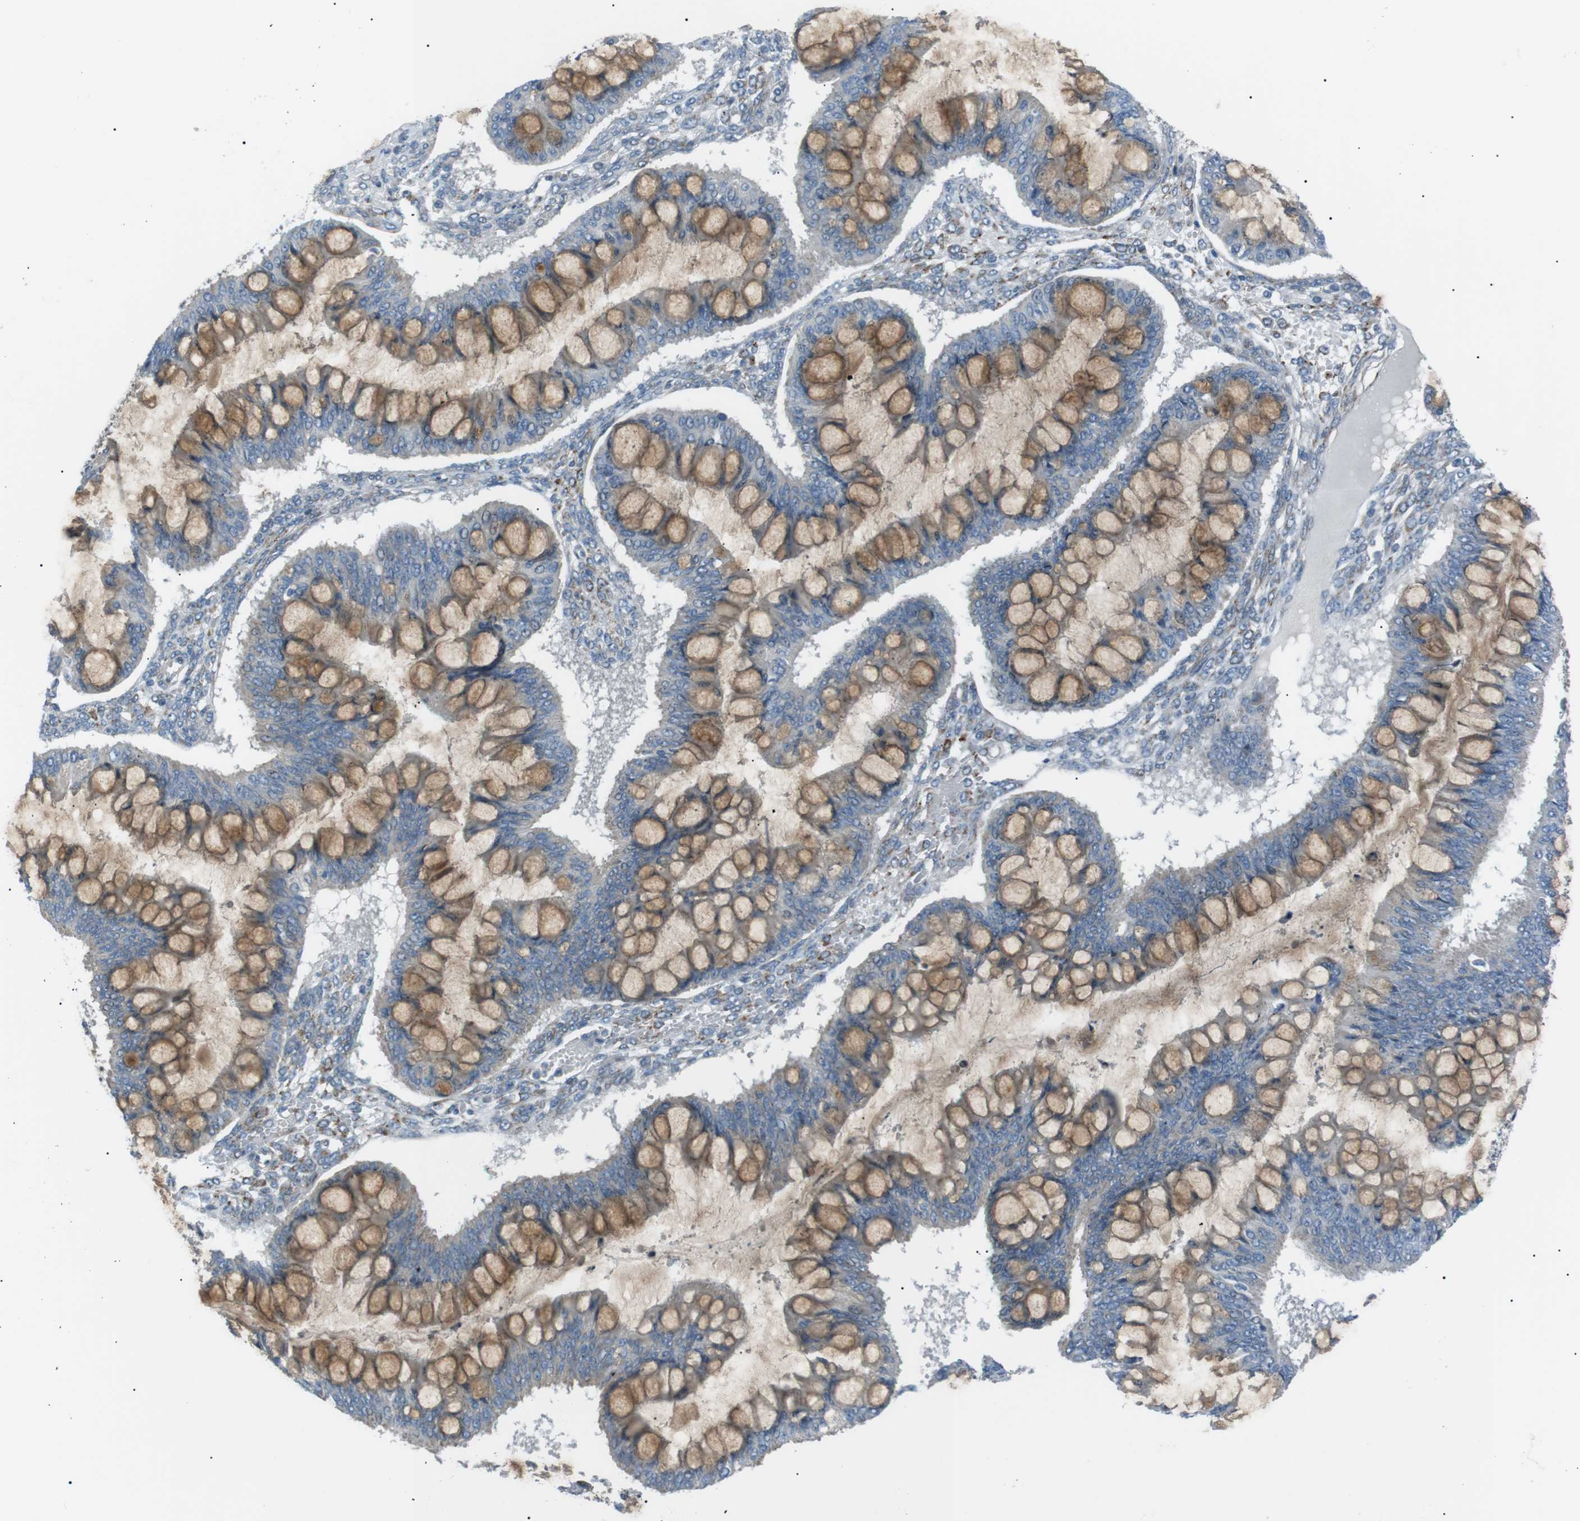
{"staining": {"intensity": "moderate", "quantity": ">75%", "location": "cytoplasmic/membranous"}, "tissue": "ovarian cancer", "cell_type": "Tumor cells", "image_type": "cancer", "snomed": [{"axis": "morphology", "description": "Cystadenocarcinoma, mucinous, NOS"}, {"axis": "topography", "description": "Ovary"}], "caption": "Protein expression analysis of human mucinous cystadenocarcinoma (ovarian) reveals moderate cytoplasmic/membranous staining in approximately >75% of tumor cells.", "gene": "ARID5B", "patient": {"sex": "female", "age": 73}}